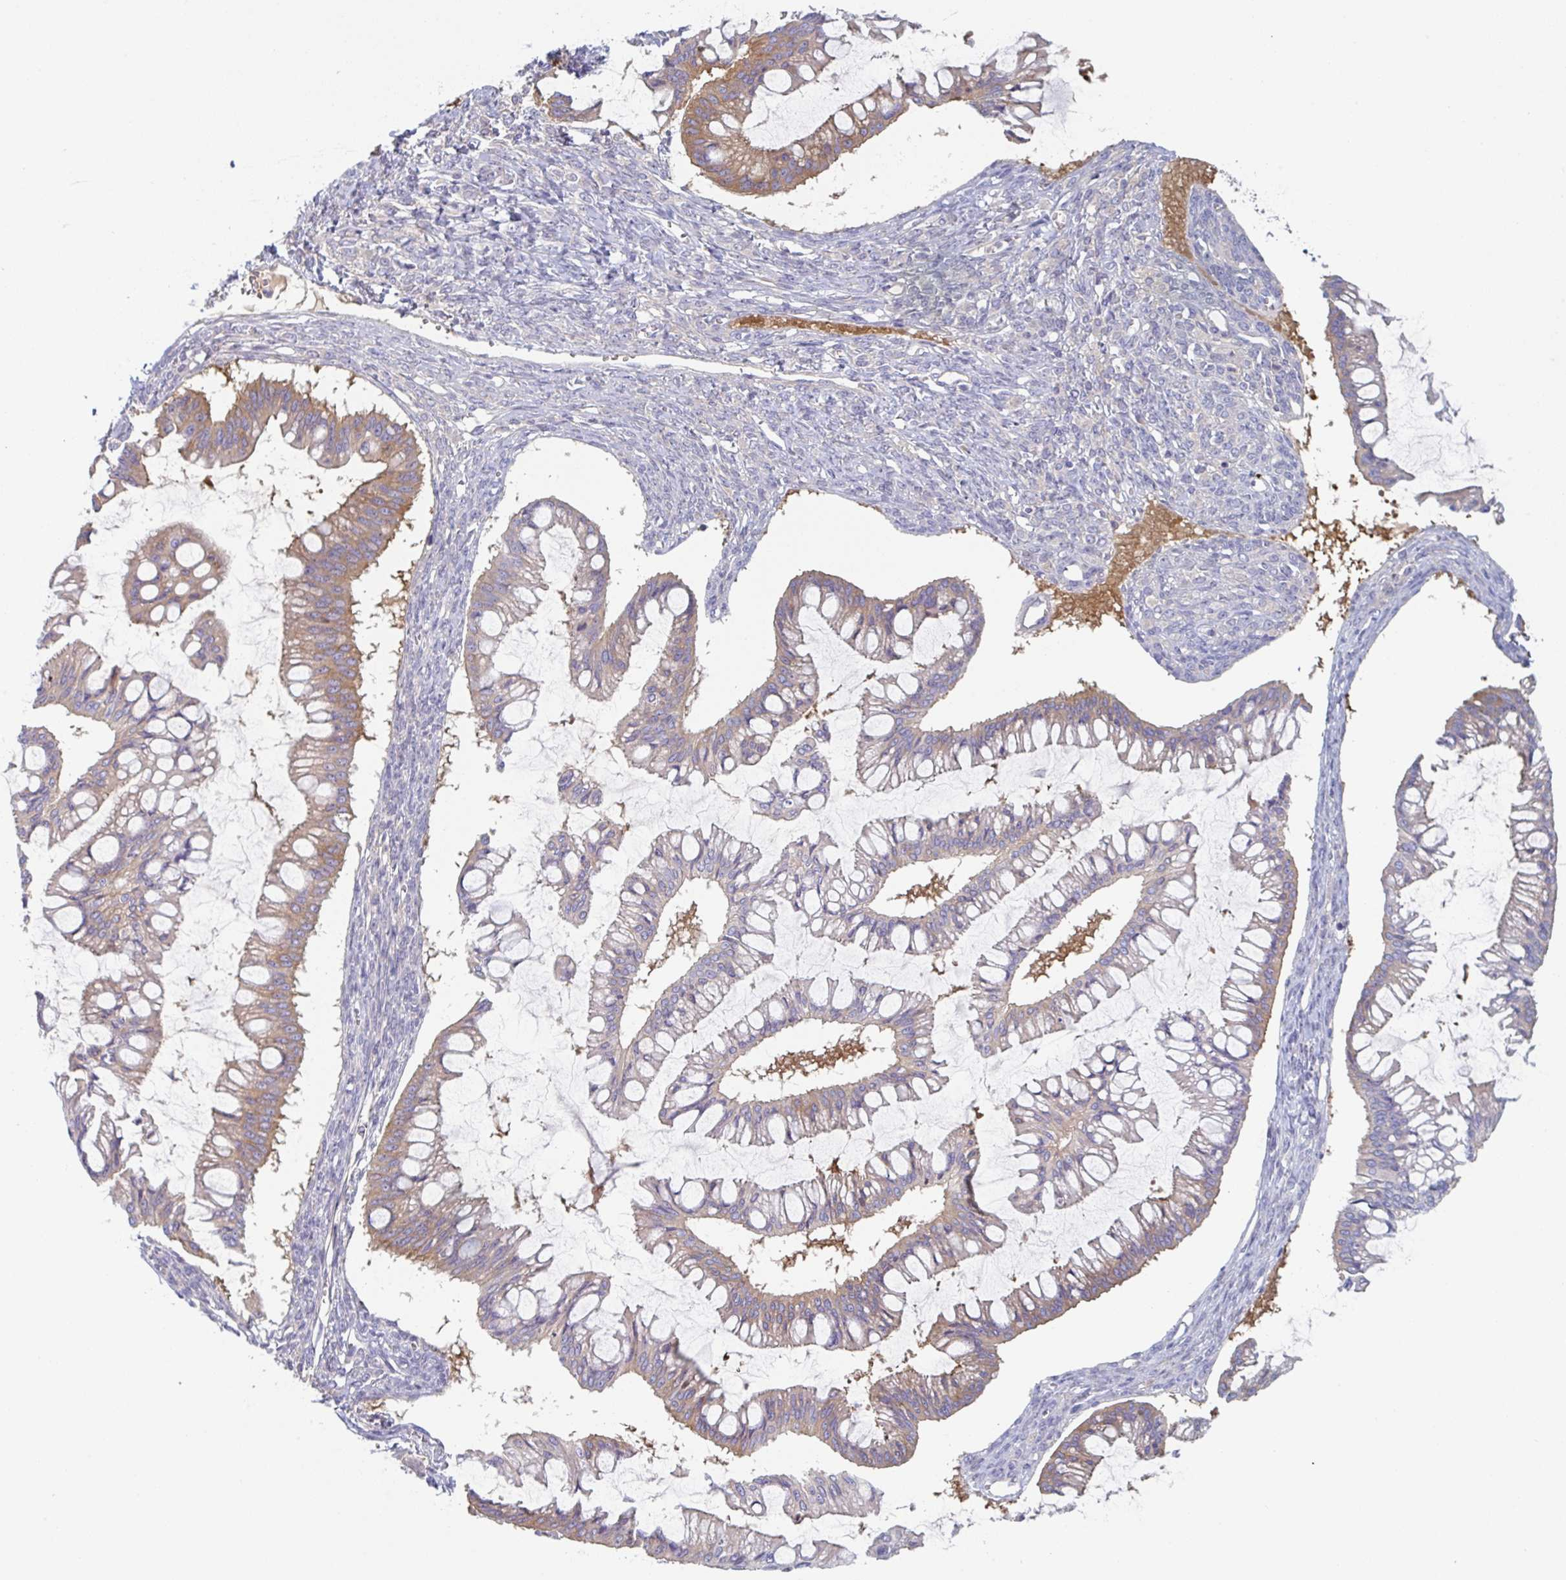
{"staining": {"intensity": "moderate", "quantity": "25%-75%", "location": "cytoplasmic/membranous"}, "tissue": "ovarian cancer", "cell_type": "Tumor cells", "image_type": "cancer", "snomed": [{"axis": "morphology", "description": "Cystadenocarcinoma, mucinous, NOS"}, {"axis": "topography", "description": "Ovary"}], "caption": "Immunohistochemistry staining of ovarian cancer, which demonstrates medium levels of moderate cytoplasmic/membranous expression in approximately 25%-75% of tumor cells indicating moderate cytoplasmic/membranous protein staining. The staining was performed using DAB (brown) for protein detection and nuclei were counterstained in hematoxylin (blue).", "gene": "AMPD2", "patient": {"sex": "female", "age": 73}}